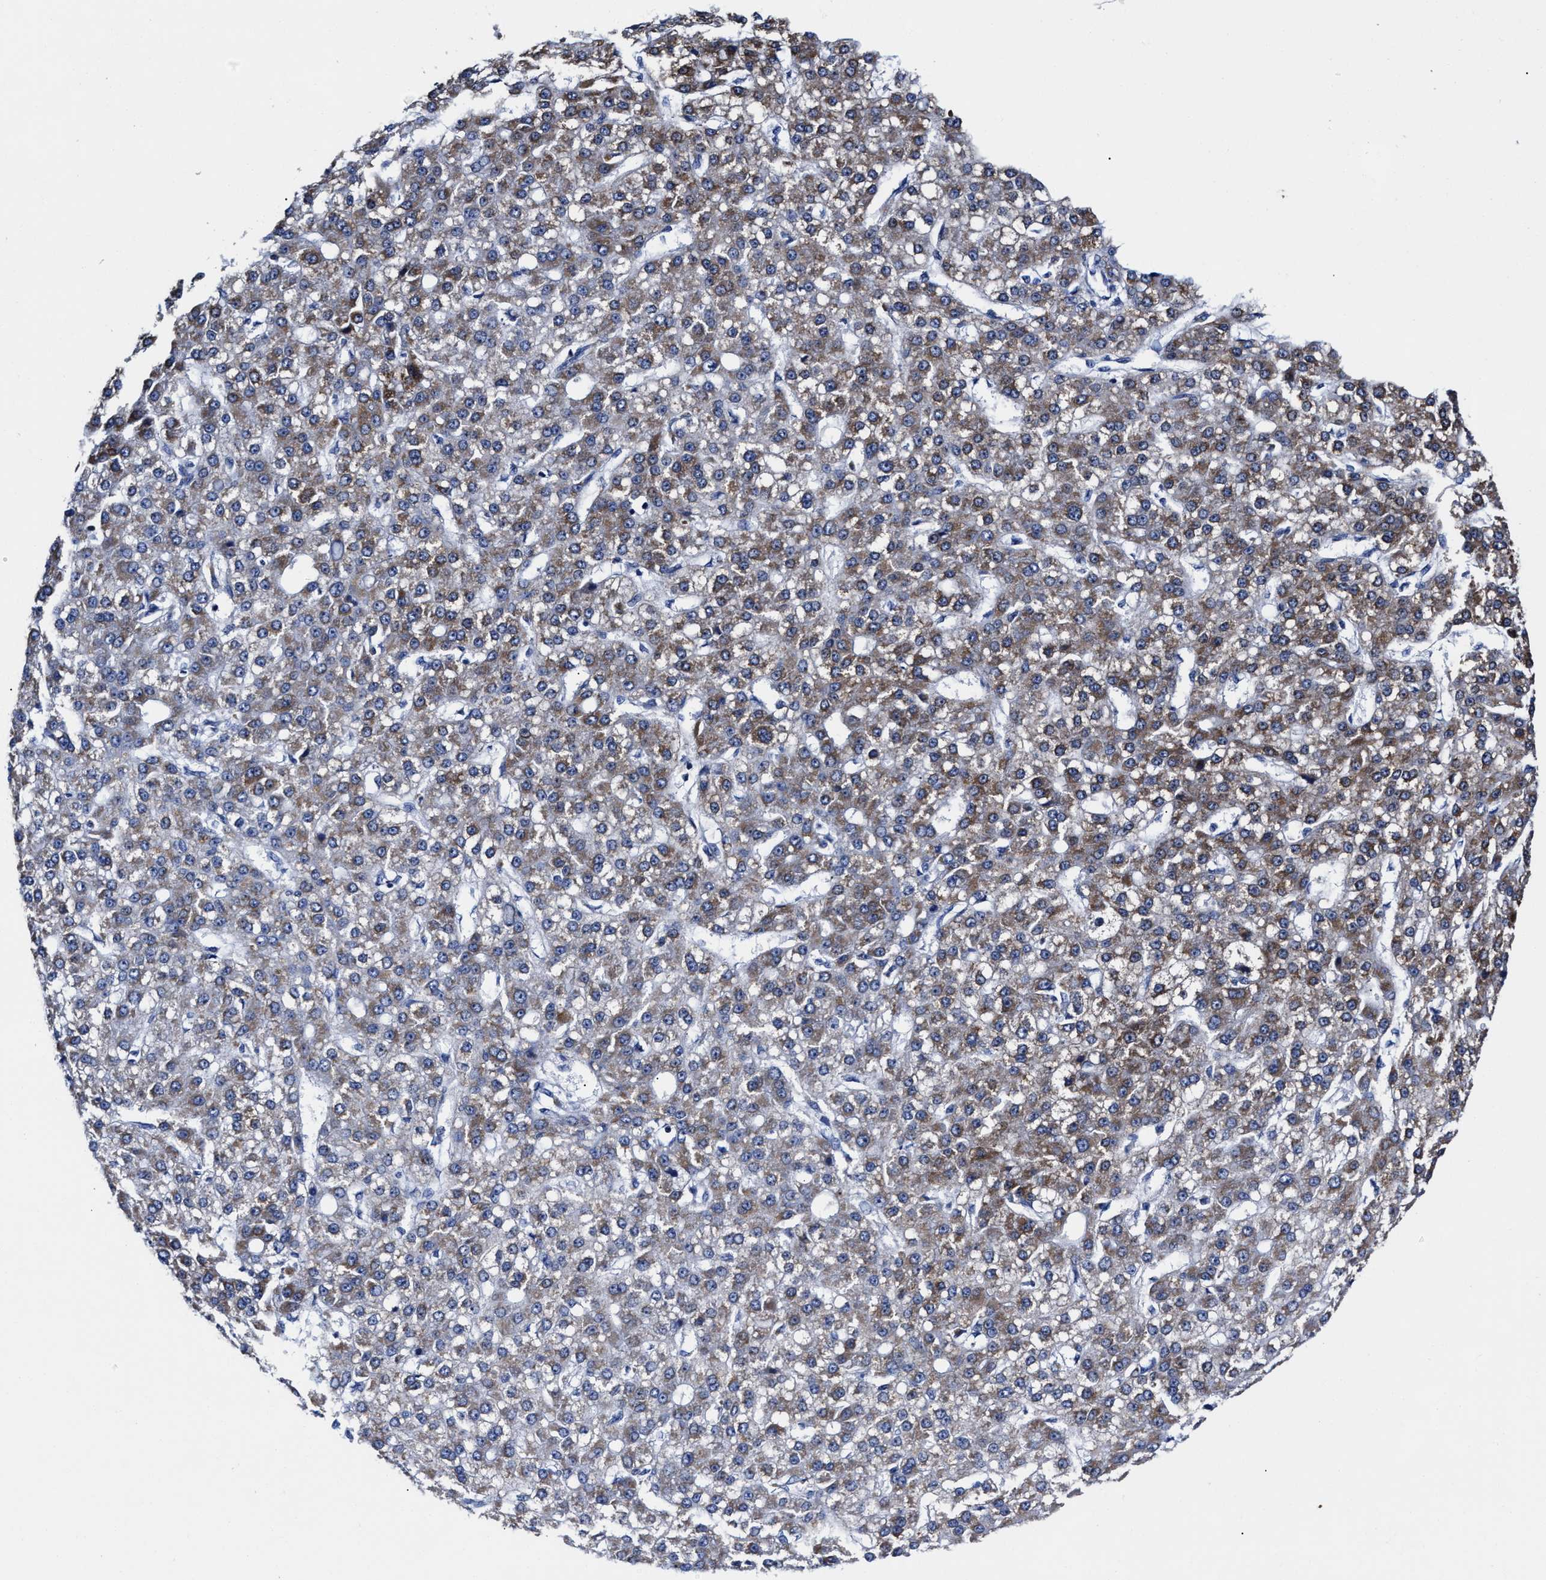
{"staining": {"intensity": "moderate", "quantity": "25%-75%", "location": "cytoplasmic/membranous"}, "tissue": "liver cancer", "cell_type": "Tumor cells", "image_type": "cancer", "snomed": [{"axis": "morphology", "description": "Carcinoma, Hepatocellular, NOS"}, {"axis": "topography", "description": "Liver"}], "caption": "The histopathology image exhibits a brown stain indicating the presence of a protein in the cytoplasmic/membranous of tumor cells in liver cancer (hepatocellular carcinoma).", "gene": "HINT2", "patient": {"sex": "male", "age": 67}}